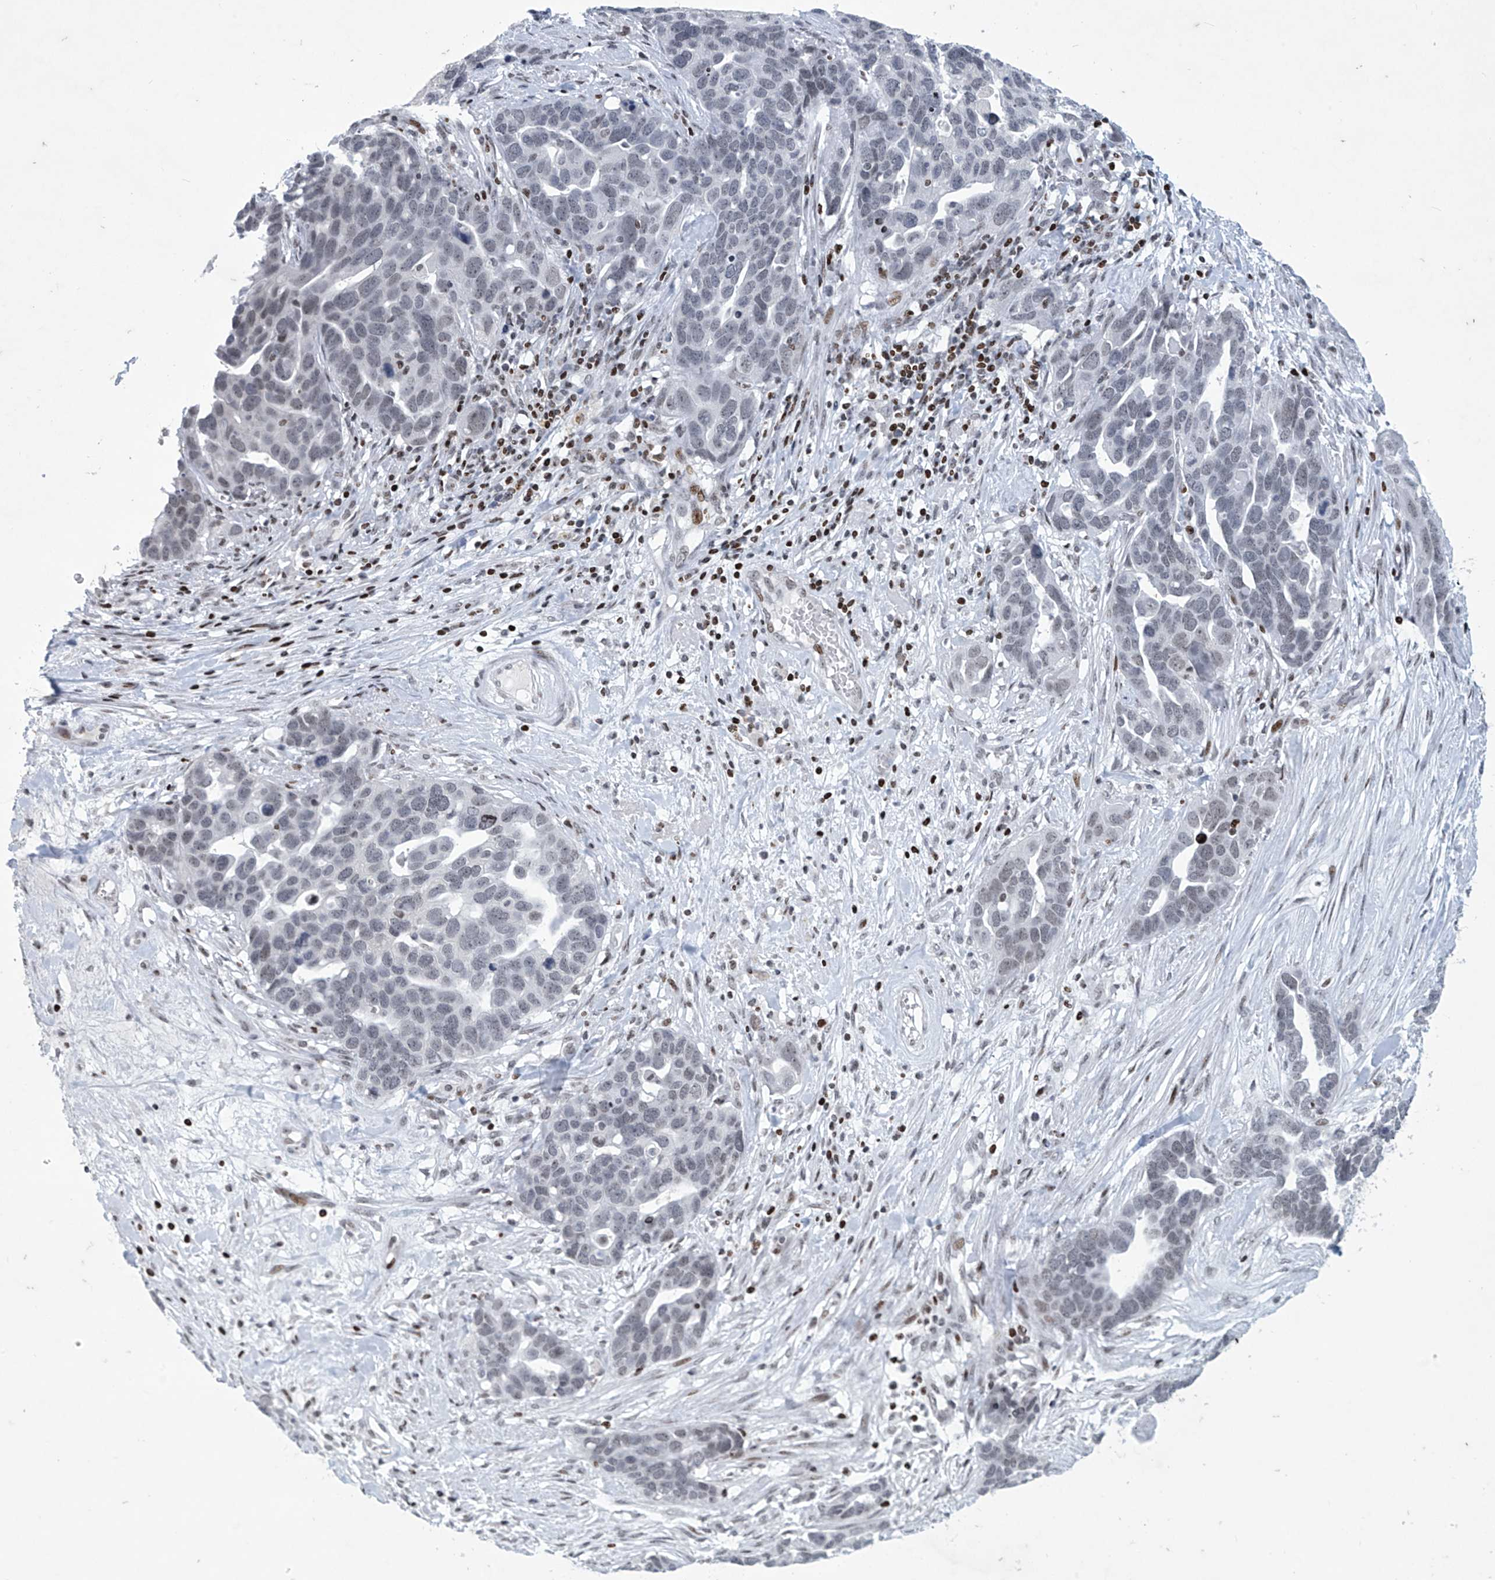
{"staining": {"intensity": "negative", "quantity": "none", "location": "none"}, "tissue": "ovarian cancer", "cell_type": "Tumor cells", "image_type": "cancer", "snomed": [{"axis": "morphology", "description": "Cystadenocarcinoma, serous, NOS"}, {"axis": "topography", "description": "Ovary"}], "caption": "IHC micrograph of neoplastic tissue: human serous cystadenocarcinoma (ovarian) stained with DAB (3,3'-diaminobenzidine) demonstrates no significant protein expression in tumor cells.", "gene": "RFX7", "patient": {"sex": "female", "age": 54}}